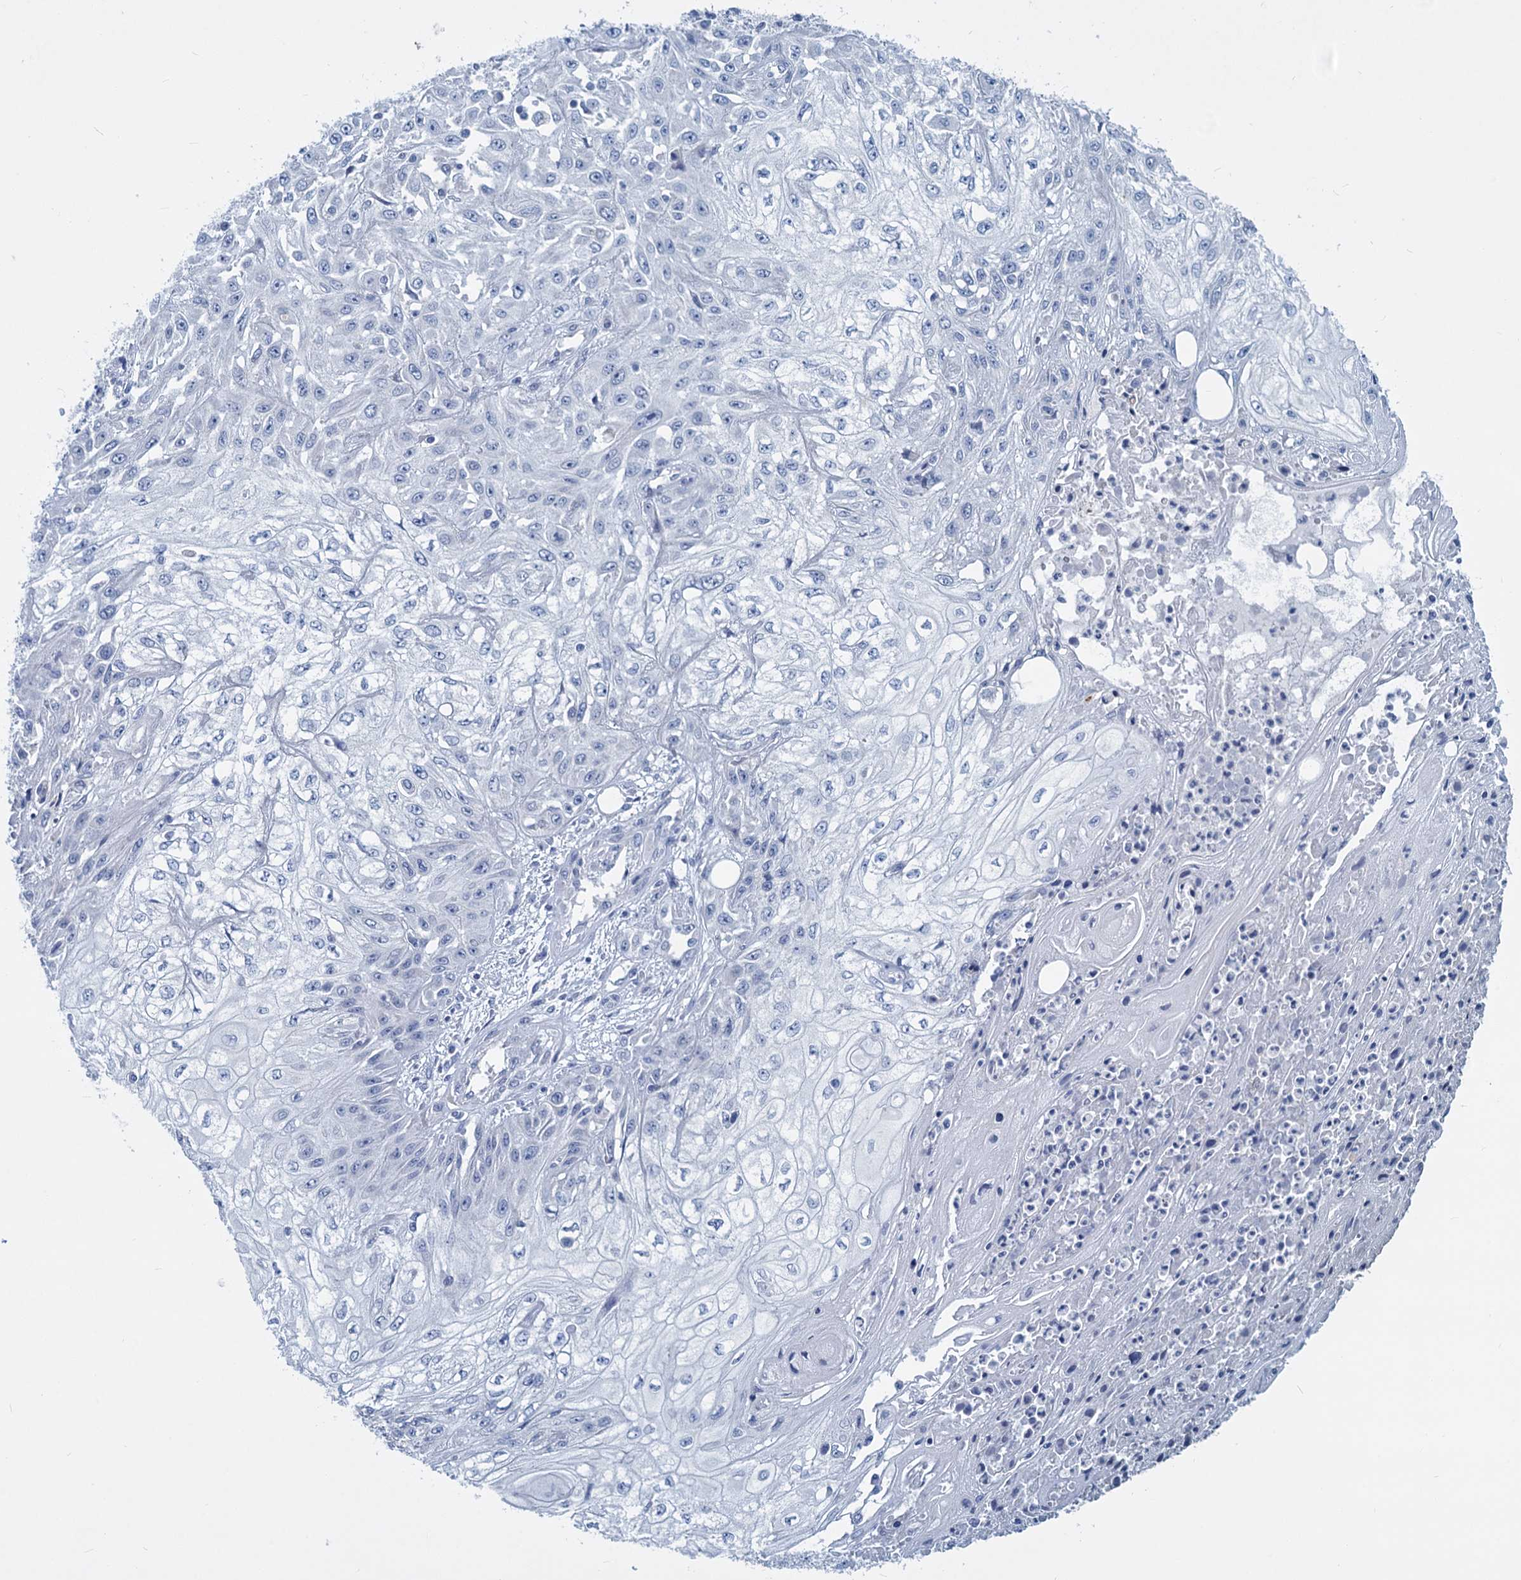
{"staining": {"intensity": "negative", "quantity": "none", "location": "none"}, "tissue": "skin cancer", "cell_type": "Tumor cells", "image_type": "cancer", "snomed": [{"axis": "morphology", "description": "Squamous cell carcinoma, NOS"}, {"axis": "morphology", "description": "Squamous cell carcinoma, metastatic, NOS"}, {"axis": "topography", "description": "Skin"}, {"axis": "topography", "description": "Lymph node"}], "caption": "Squamous cell carcinoma (skin) stained for a protein using immunohistochemistry (IHC) exhibits no expression tumor cells.", "gene": "SLC2A7", "patient": {"sex": "male", "age": 75}}